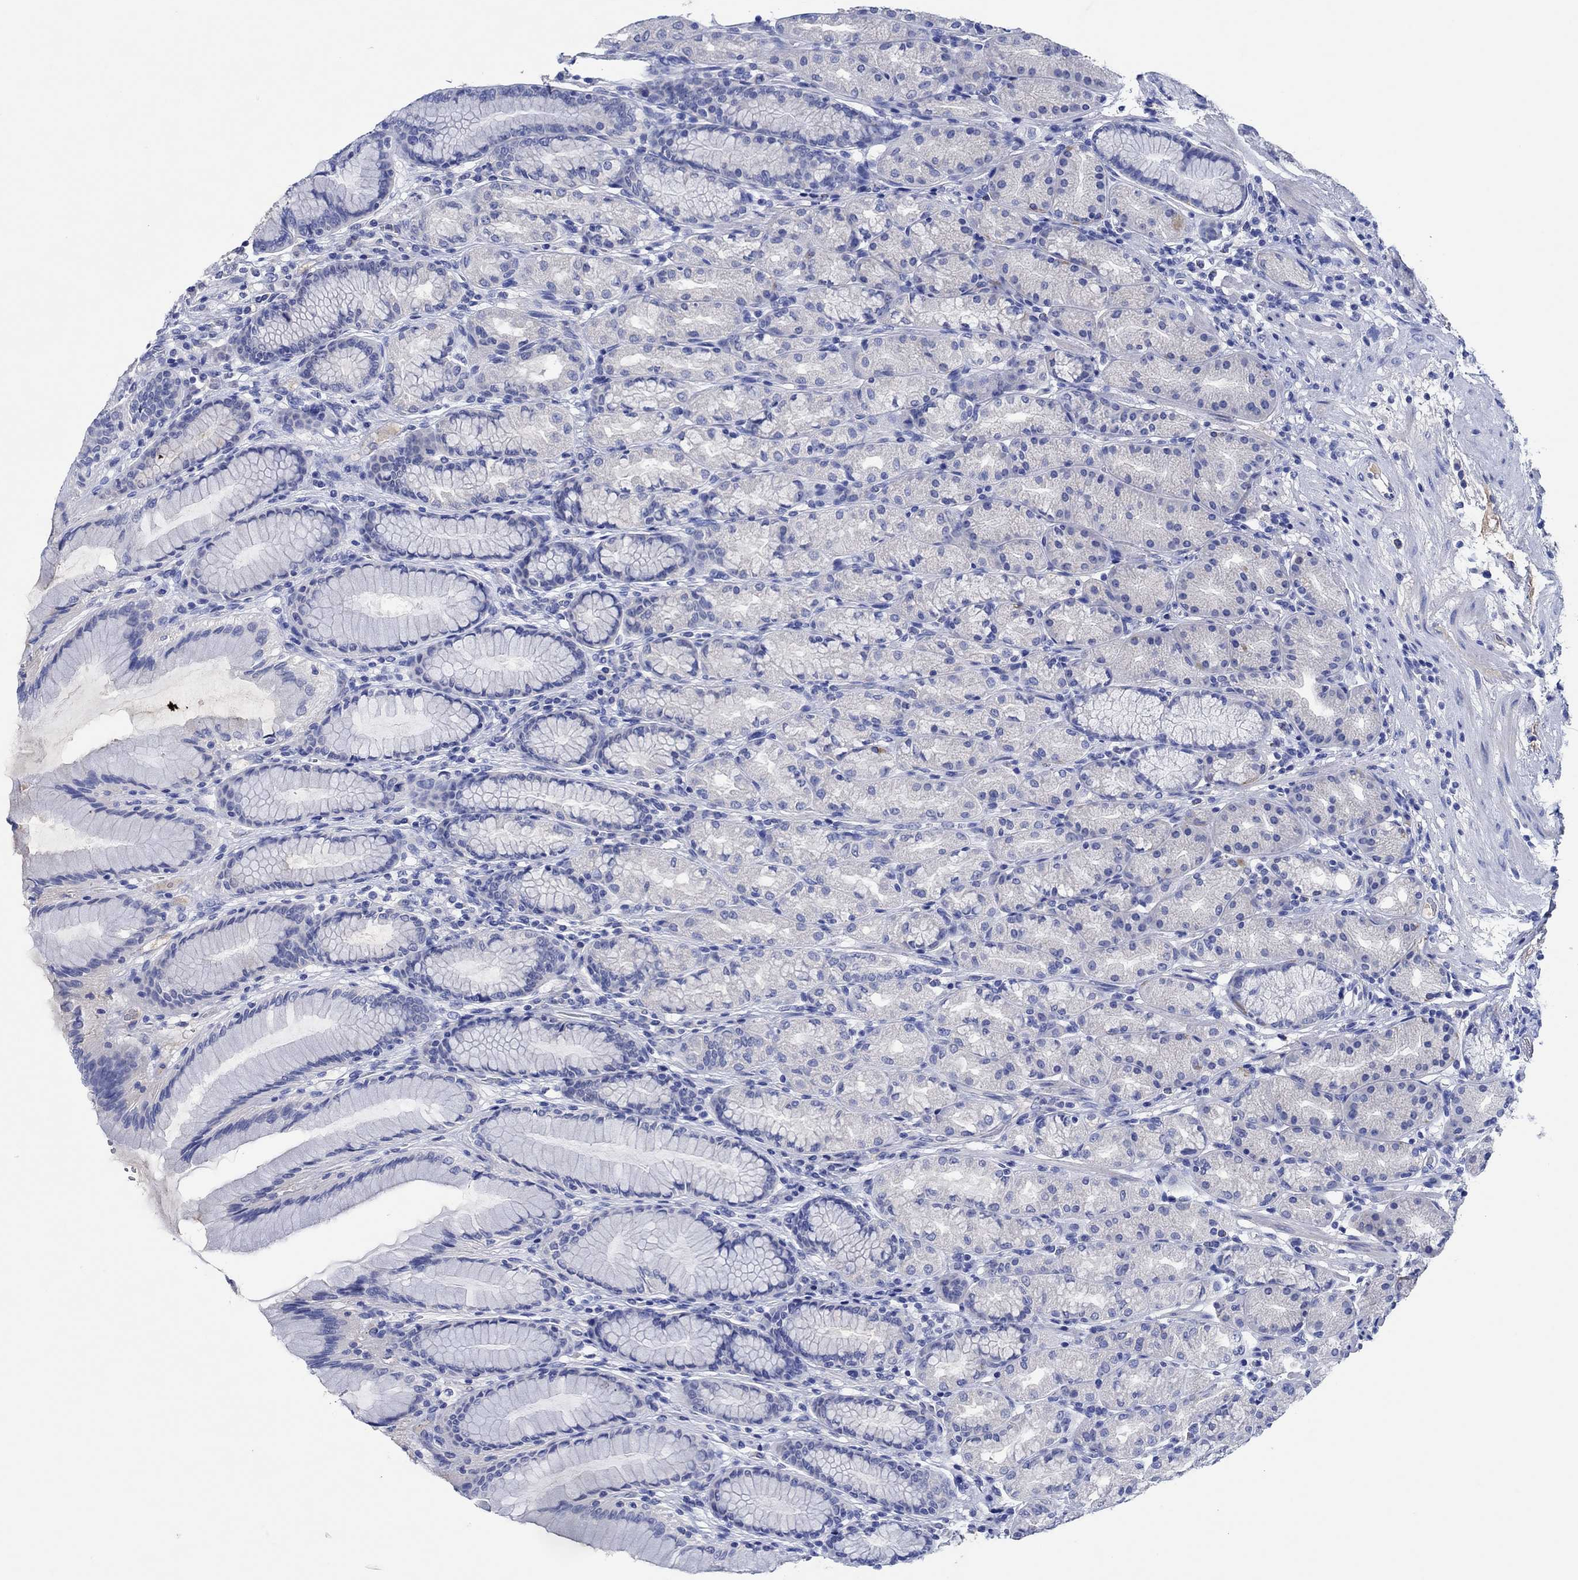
{"staining": {"intensity": "weak", "quantity": "<25%", "location": "cytoplasmic/membranous"}, "tissue": "stomach", "cell_type": "Glandular cells", "image_type": "normal", "snomed": [{"axis": "morphology", "description": "Normal tissue, NOS"}, {"axis": "morphology", "description": "Adenocarcinoma, NOS"}, {"axis": "topography", "description": "Stomach"}], "caption": "Immunohistochemical staining of normal stomach displays no significant staining in glandular cells.", "gene": "CPNE6", "patient": {"sex": "female", "age": 79}}